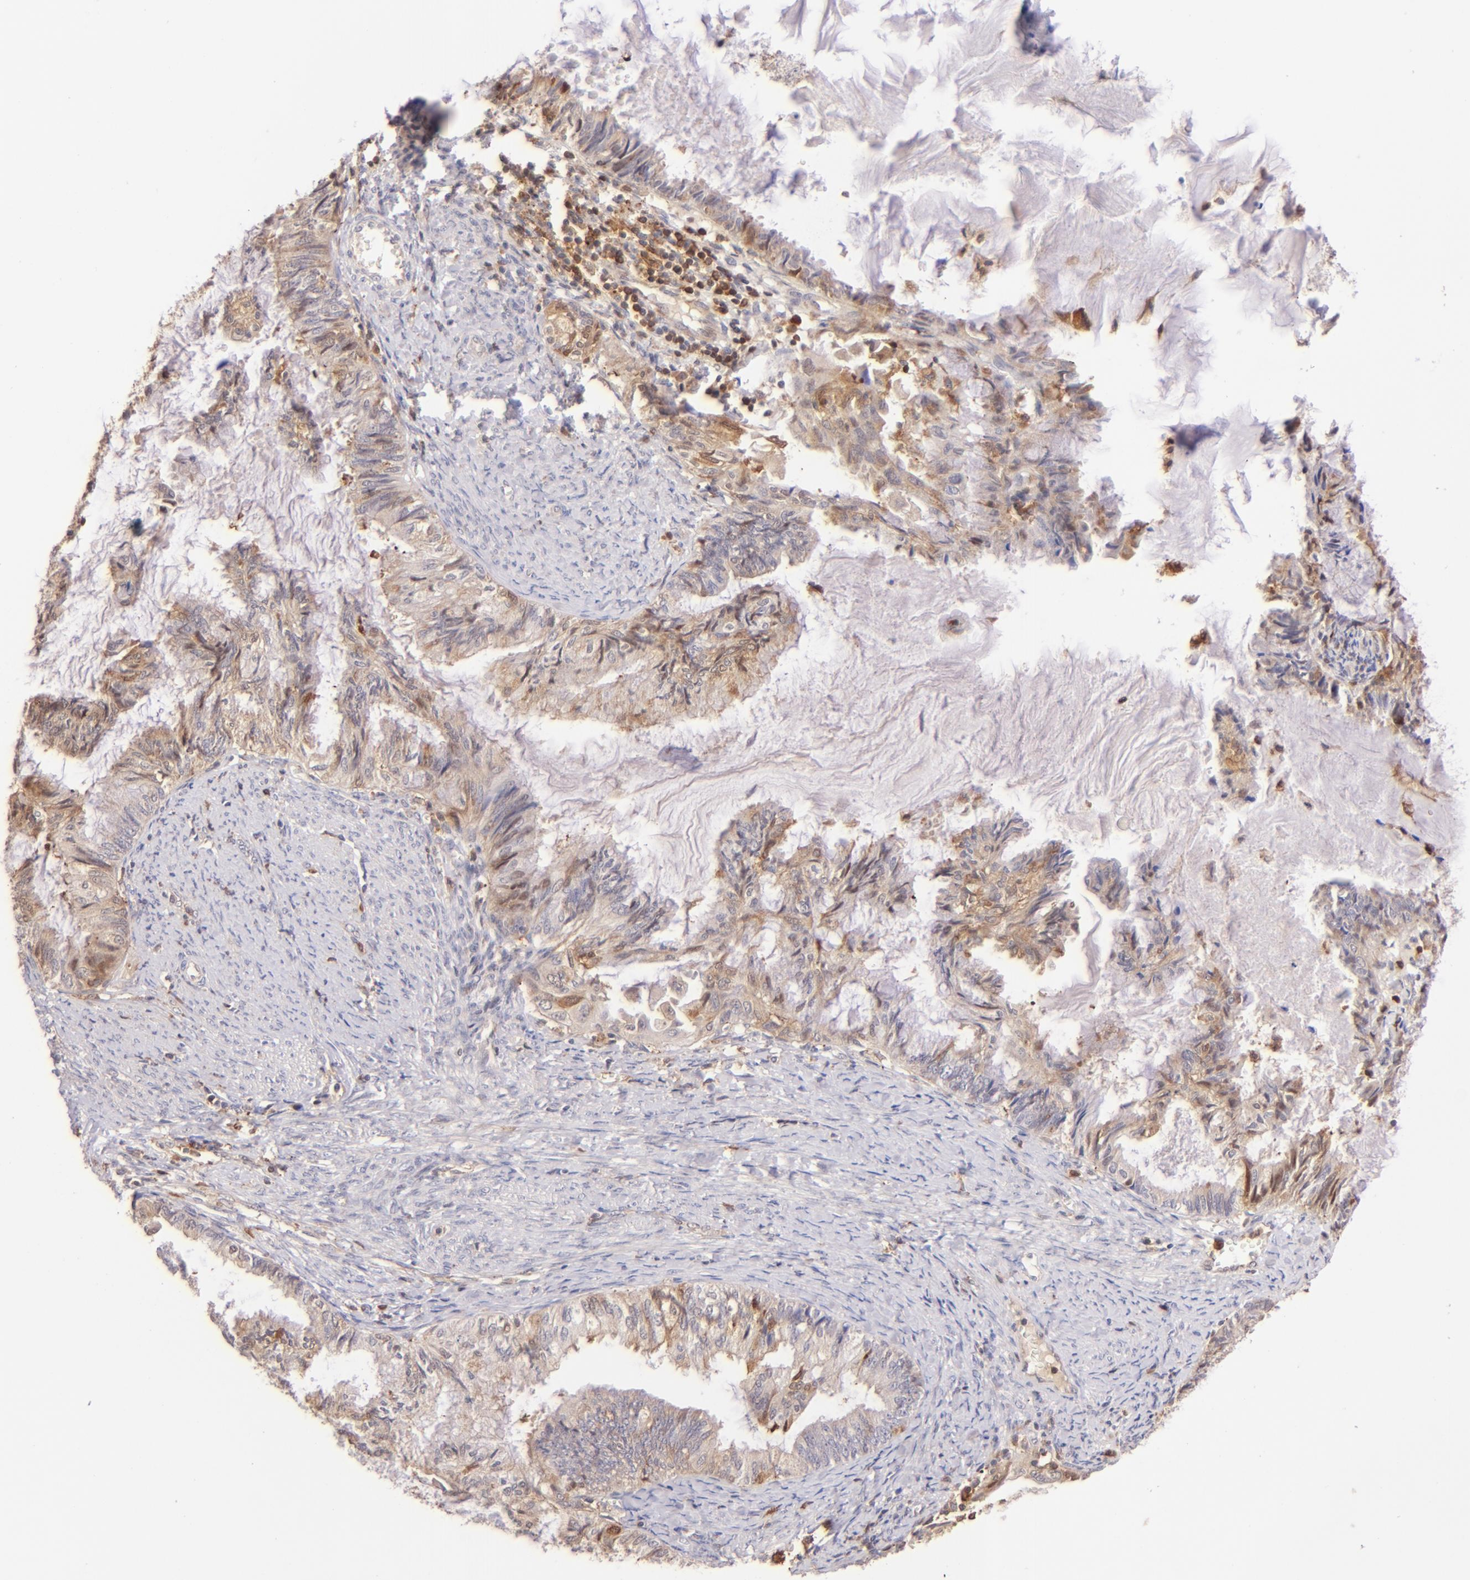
{"staining": {"intensity": "moderate", "quantity": ">75%", "location": "cytoplasmic/membranous"}, "tissue": "endometrial cancer", "cell_type": "Tumor cells", "image_type": "cancer", "snomed": [{"axis": "morphology", "description": "Adenocarcinoma, NOS"}, {"axis": "topography", "description": "Endometrium"}], "caption": "Endometrial cancer stained for a protein demonstrates moderate cytoplasmic/membranous positivity in tumor cells.", "gene": "BTK", "patient": {"sex": "female", "age": 86}}